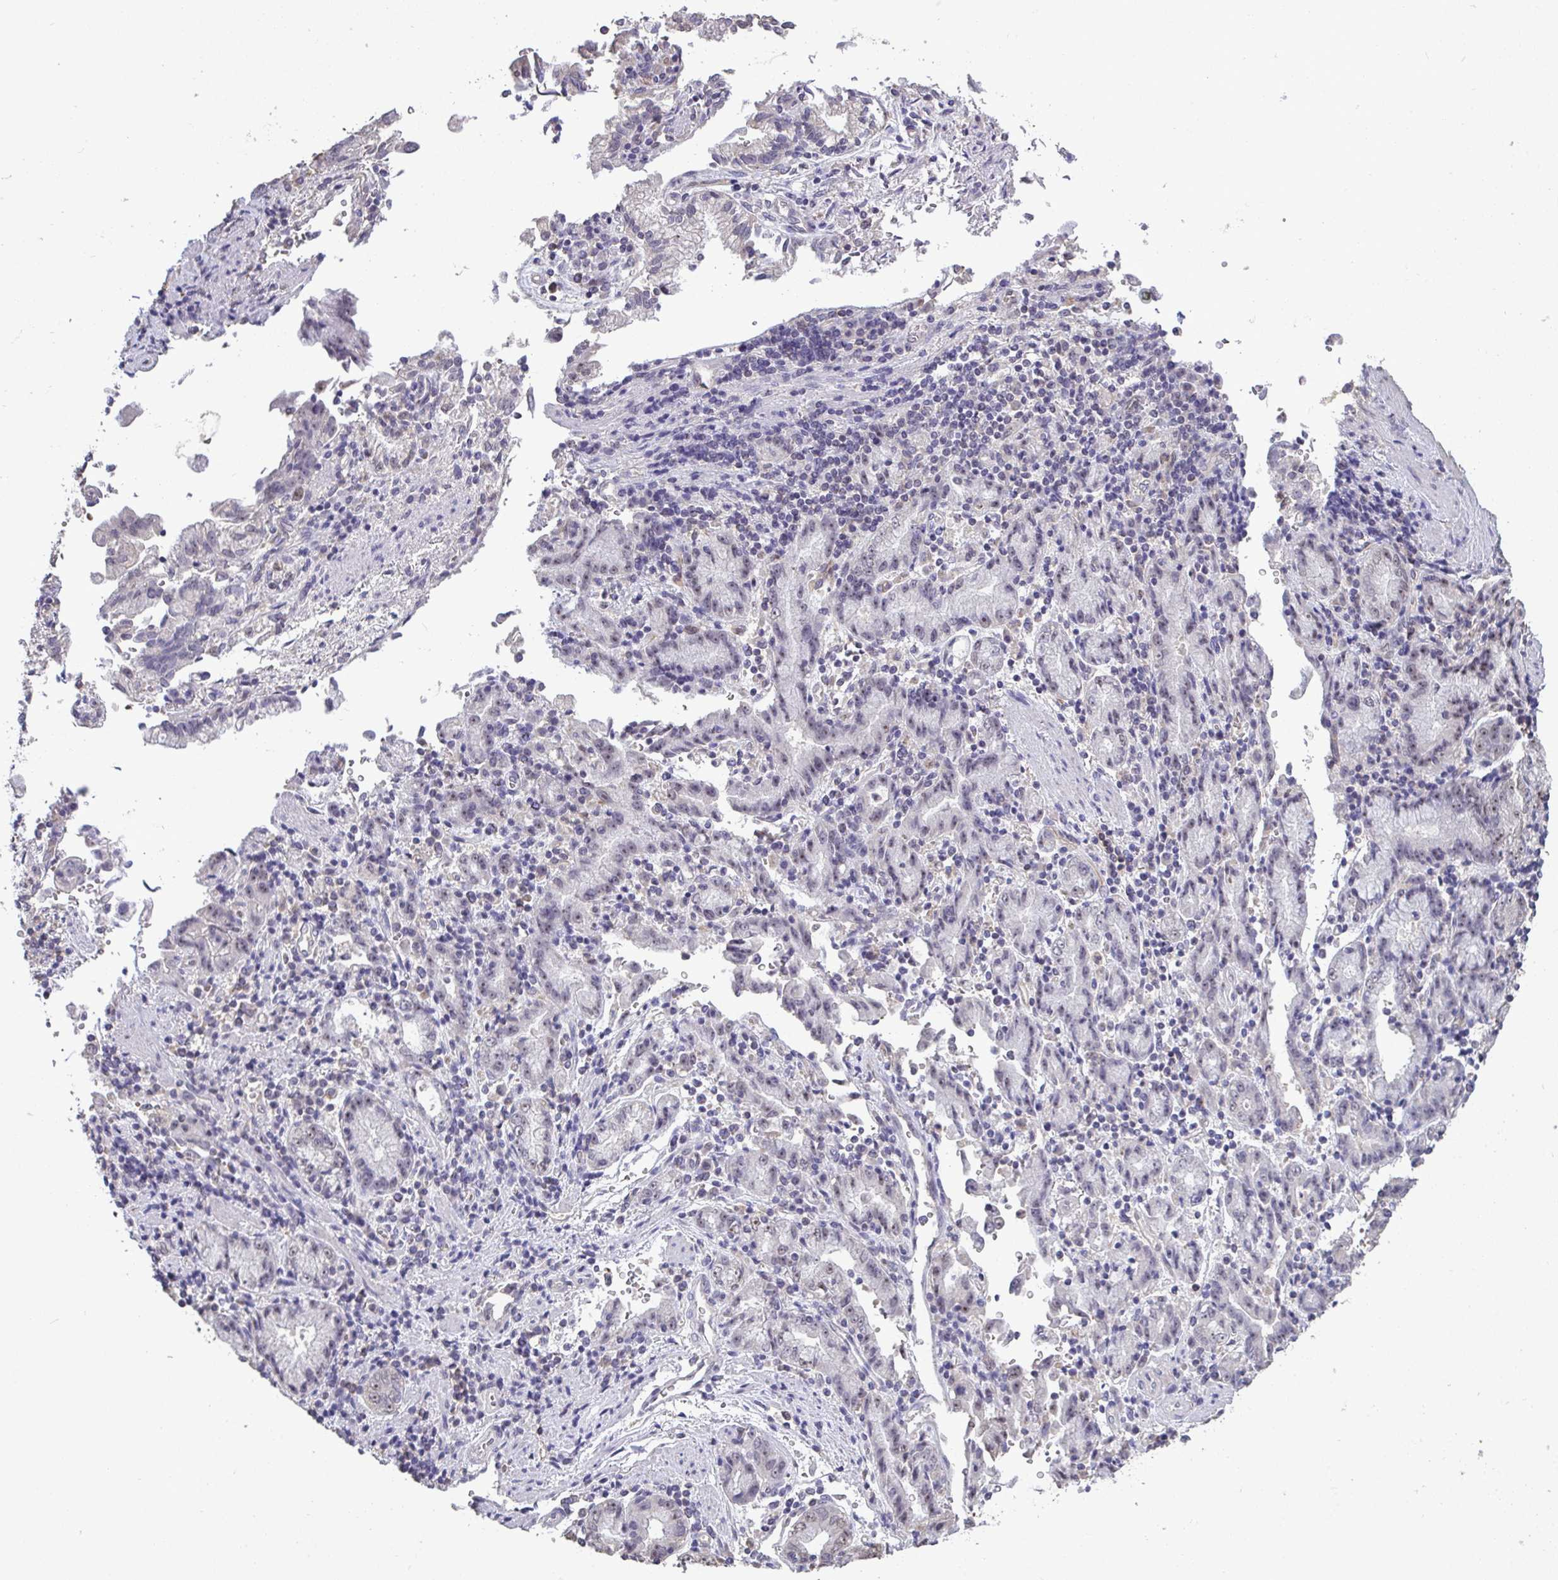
{"staining": {"intensity": "weak", "quantity": "<25%", "location": "nuclear"}, "tissue": "stomach cancer", "cell_type": "Tumor cells", "image_type": "cancer", "snomed": [{"axis": "morphology", "description": "Adenocarcinoma, NOS"}, {"axis": "topography", "description": "Stomach"}], "caption": "Protein analysis of adenocarcinoma (stomach) exhibits no significant expression in tumor cells.", "gene": "SENP3", "patient": {"sex": "male", "age": 62}}